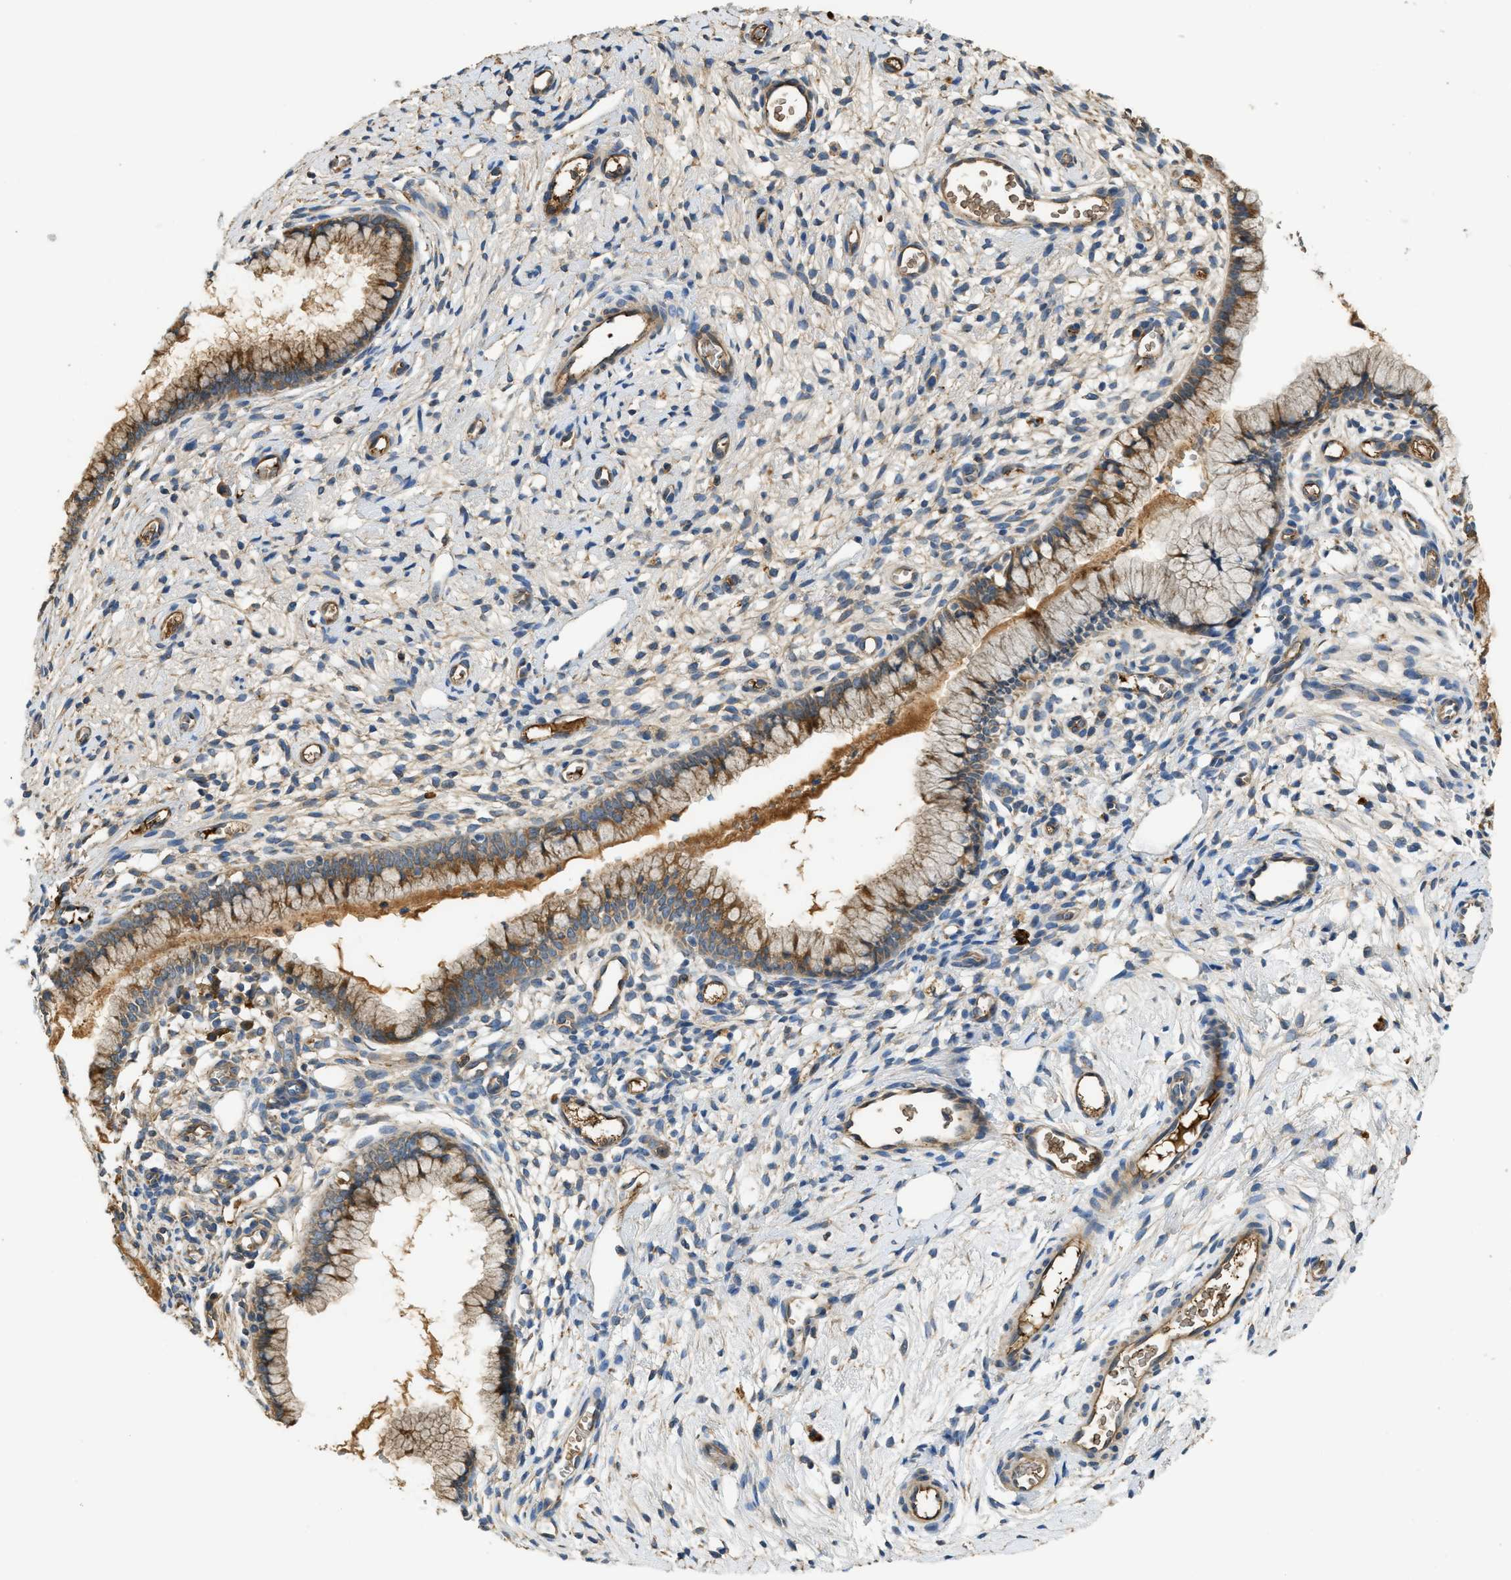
{"staining": {"intensity": "moderate", "quantity": "25%-75%", "location": "cytoplasmic/membranous"}, "tissue": "cervix", "cell_type": "Glandular cells", "image_type": "normal", "snomed": [{"axis": "morphology", "description": "Normal tissue, NOS"}, {"axis": "topography", "description": "Cervix"}], "caption": "Glandular cells reveal medium levels of moderate cytoplasmic/membranous expression in about 25%-75% of cells in normal cervix.", "gene": "RIPK2", "patient": {"sex": "female", "age": 65}}